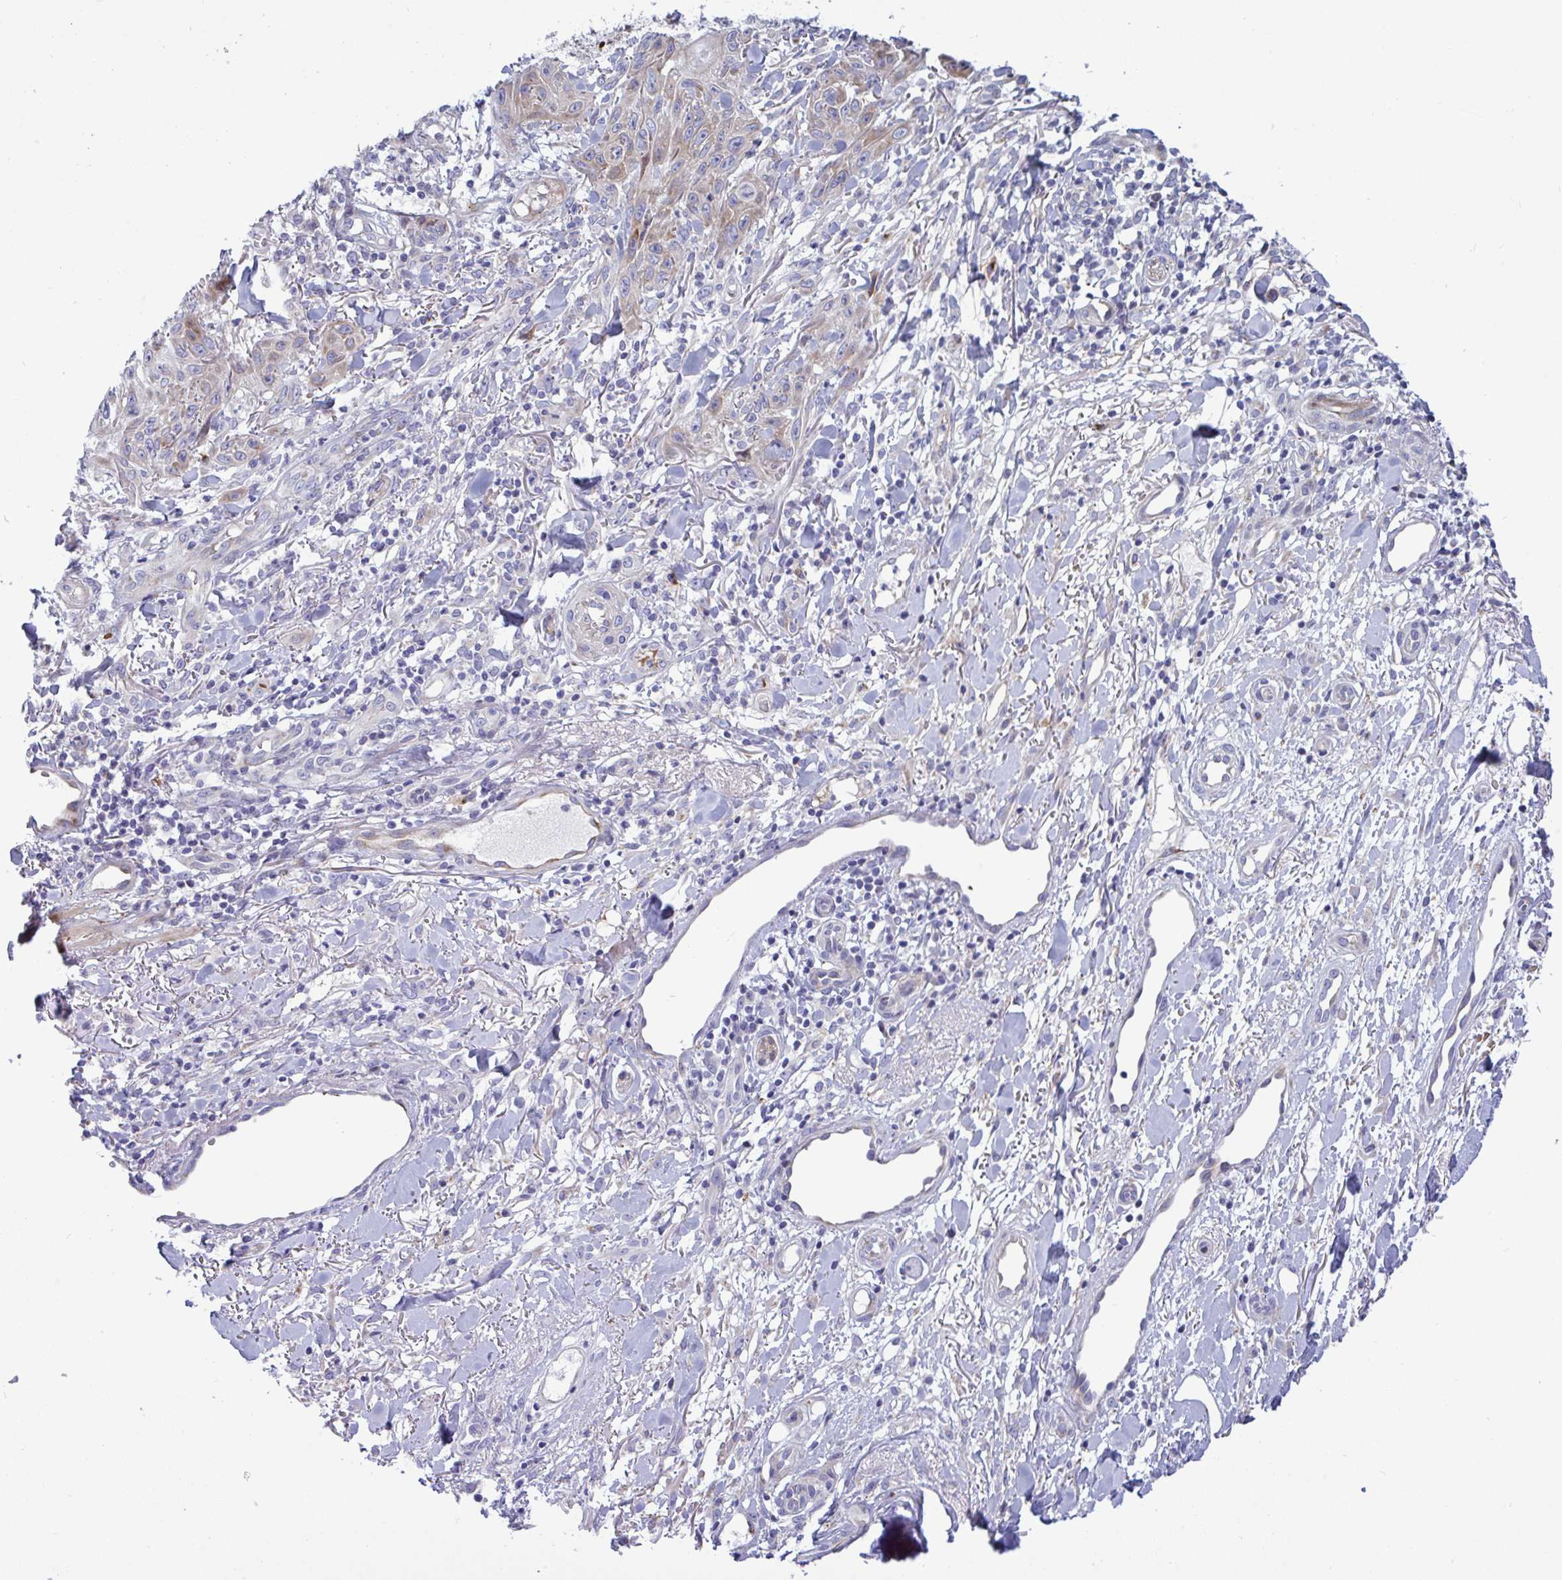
{"staining": {"intensity": "weak", "quantity": "25%-75%", "location": "cytoplasmic/membranous"}, "tissue": "skin cancer", "cell_type": "Tumor cells", "image_type": "cancer", "snomed": [{"axis": "morphology", "description": "Squamous cell carcinoma, NOS"}, {"axis": "topography", "description": "Skin"}], "caption": "A micrograph of skin cancer (squamous cell carcinoma) stained for a protein shows weak cytoplasmic/membranous brown staining in tumor cells.", "gene": "NTN1", "patient": {"sex": "male", "age": 86}}